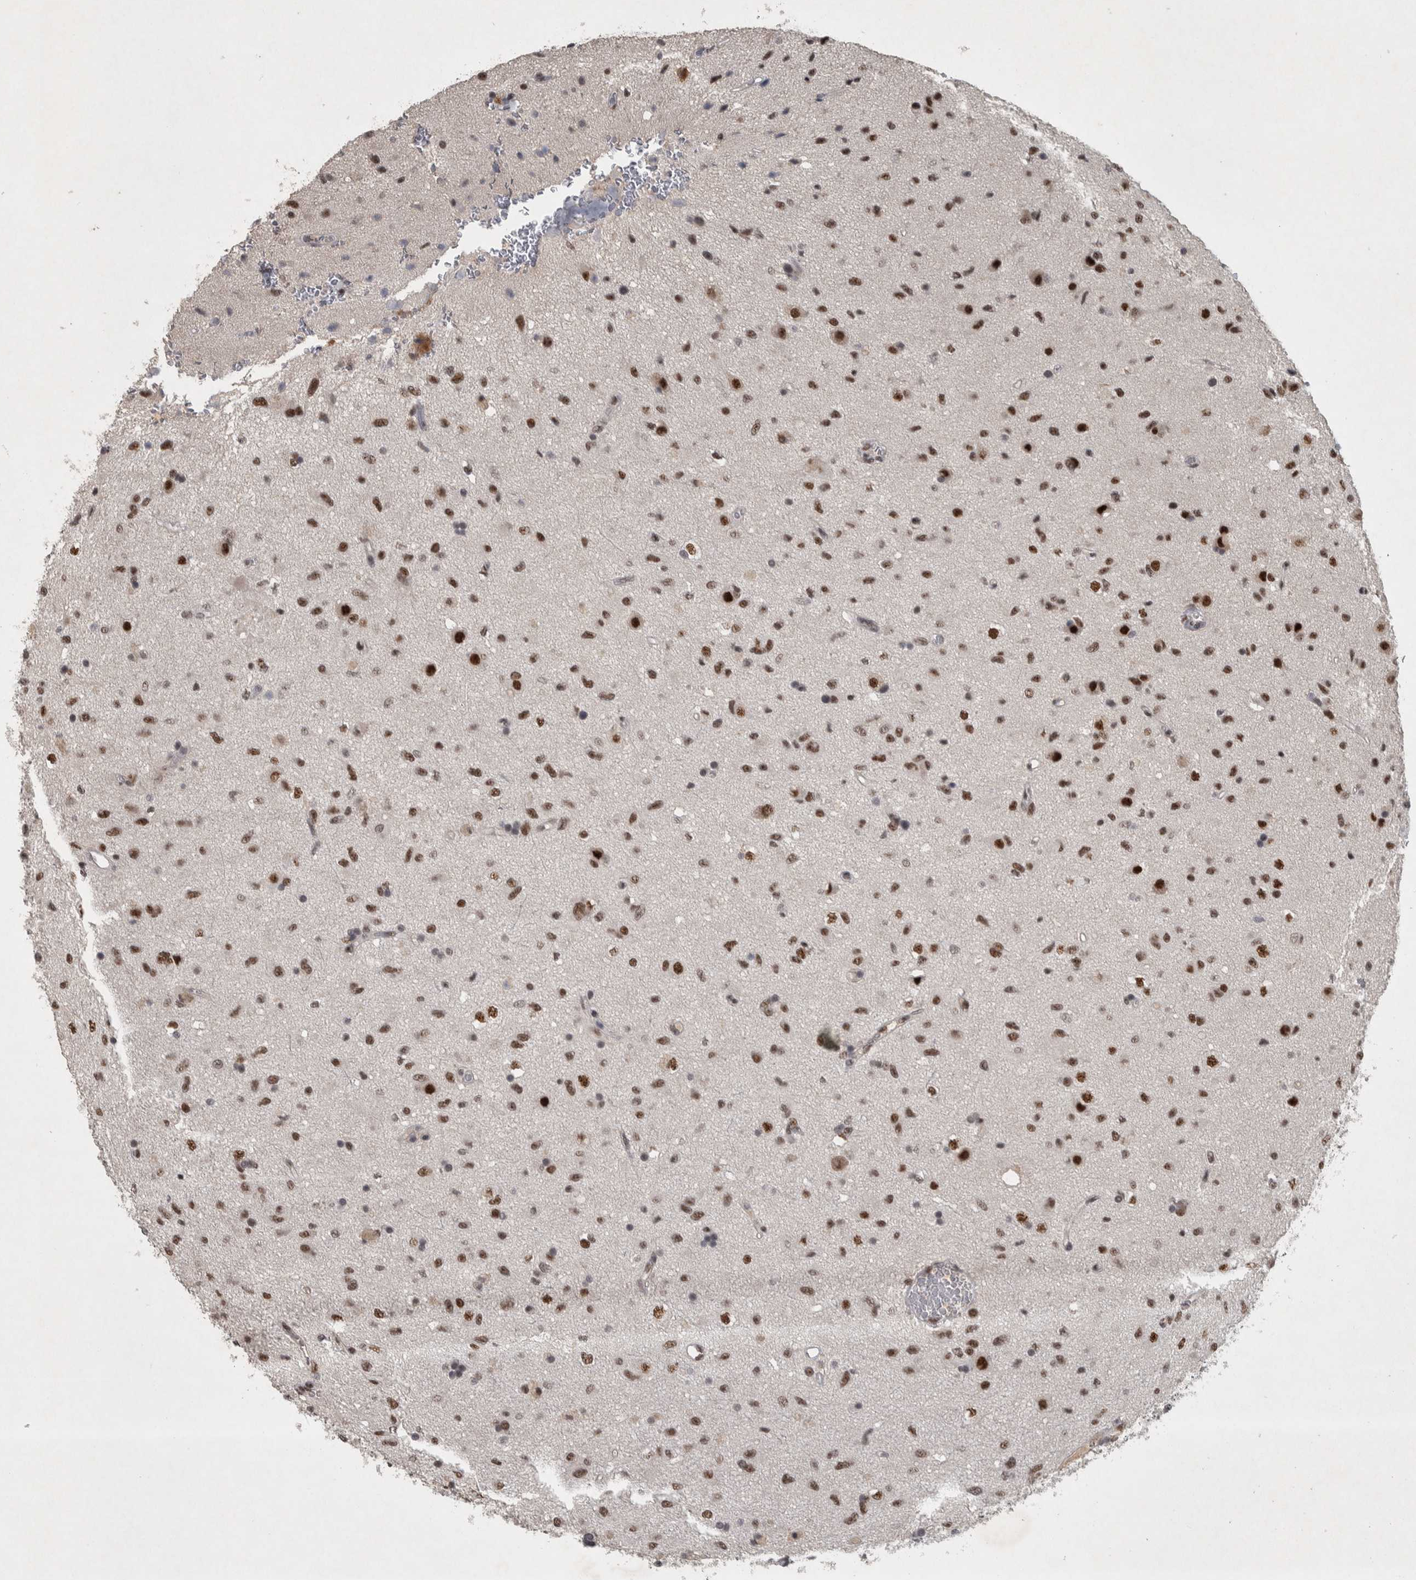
{"staining": {"intensity": "strong", "quantity": ">75%", "location": "nuclear"}, "tissue": "glioma", "cell_type": "Tumor cells", "image_type": "cancer", "snomed": [{"axis": "morphology", "description": "Glioma, malignant, Low grade"}, {"axis": "topography", "description": "Brain"}], "caption": "A micrograph of glioma stained for a protein demonstrates strong nuclear brown staining in tumor cells. The staining was performed using DAB, with brown indicating positive protein expression. Nuclei are stained blue with hematoxylin.", "gene": "DDX42", "patient": {"sex": "male", "age": 77}}